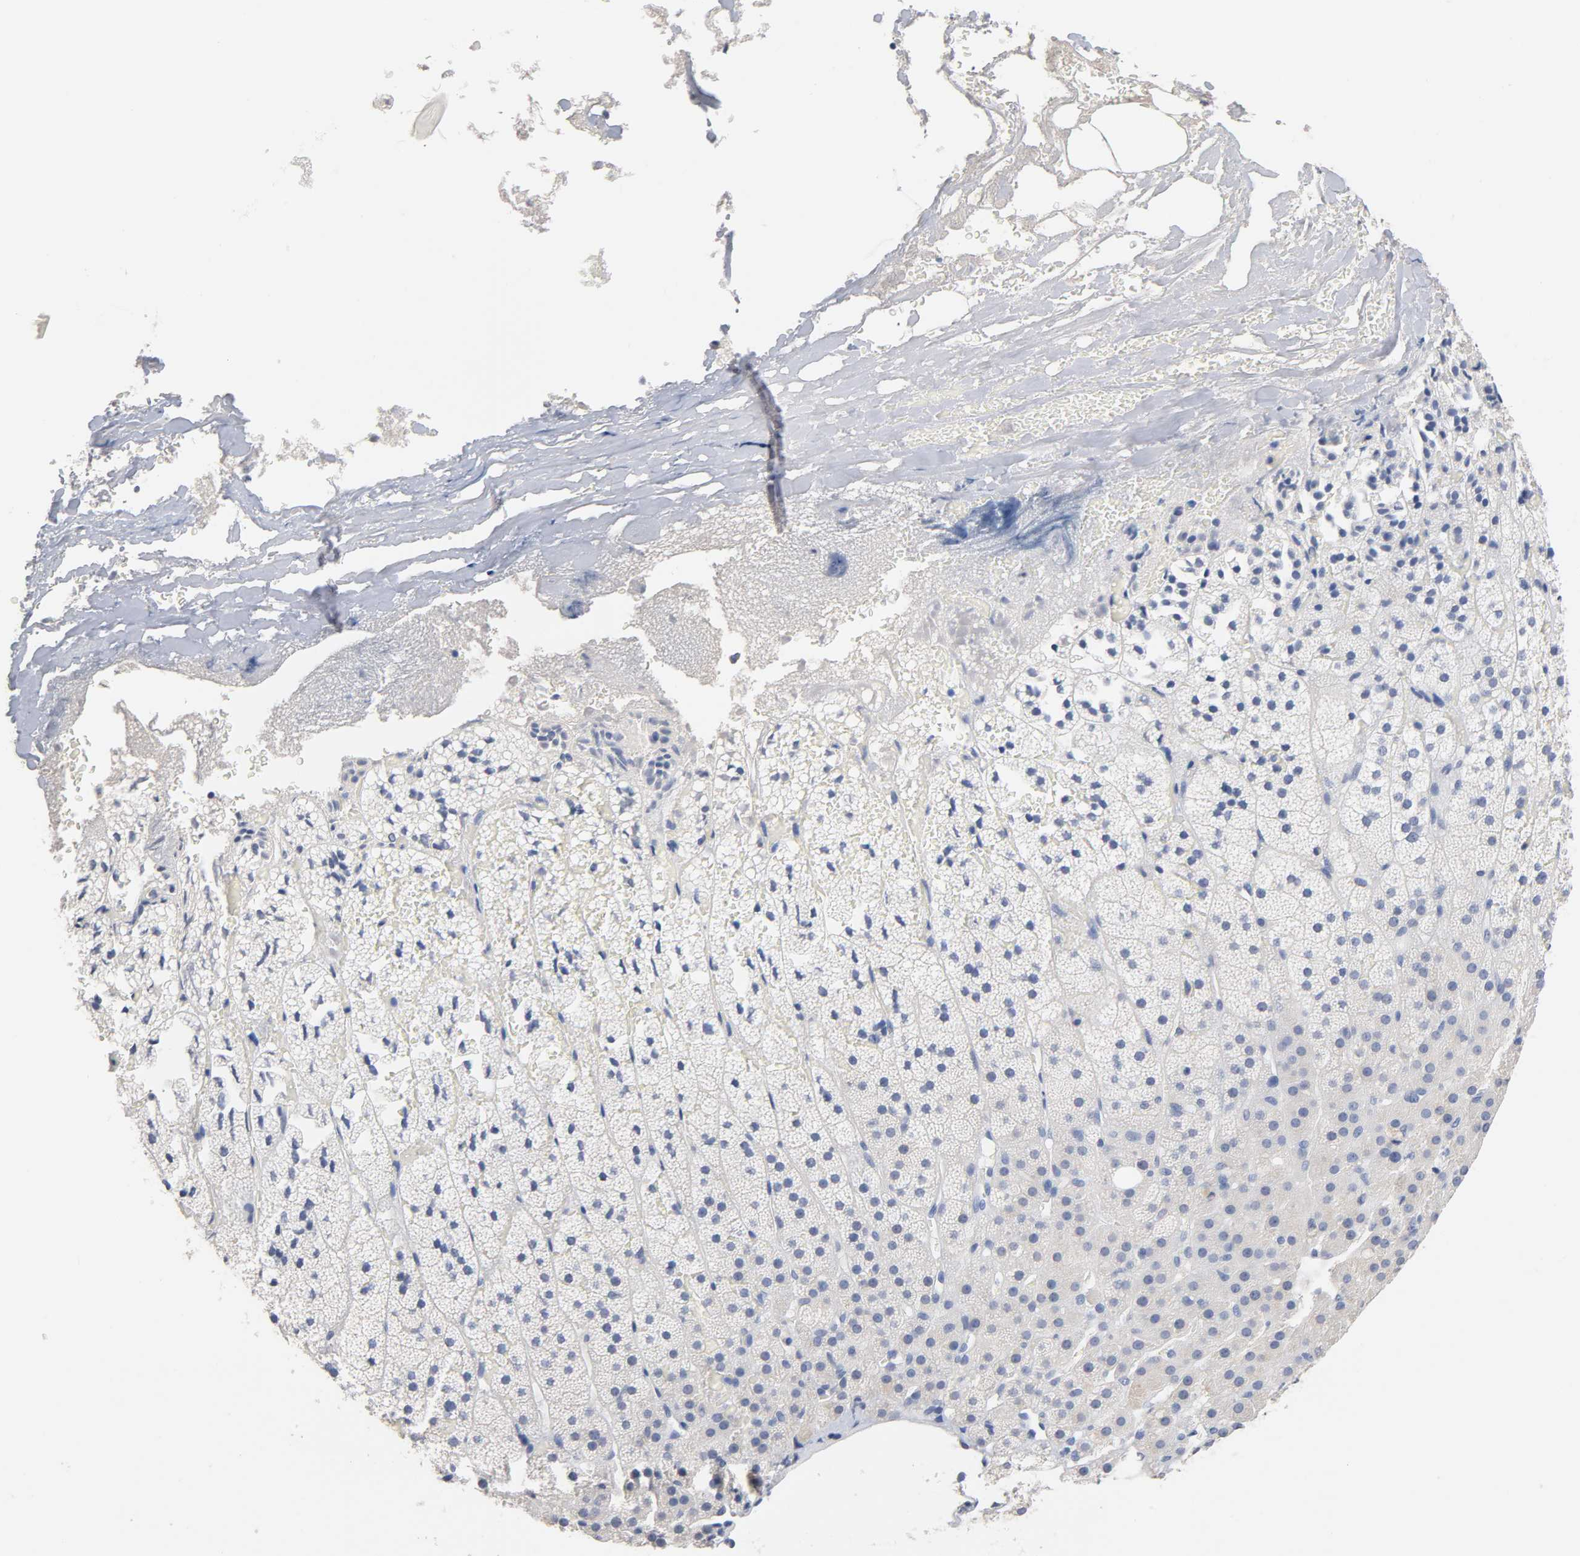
{"staining": {"intensity": "weak", "quantity": "<25%", "location": "cytoplasmic/membranous"}, "tissue": "adrenal gland", "cell_type": "Glandular cells", "image_type": "normal", "snomed": [{"axis": "morphology", "description": "Normal tissue, NOS"}, {"axis": "topography", "description": "Adrenal gland"}], "caption": "Adrenal gland stained for a protein using immunohistochemistry shows no staining glandular cells.", "gene": "ZCCHC13", "patient": {"sex": "male", "age": 35}}